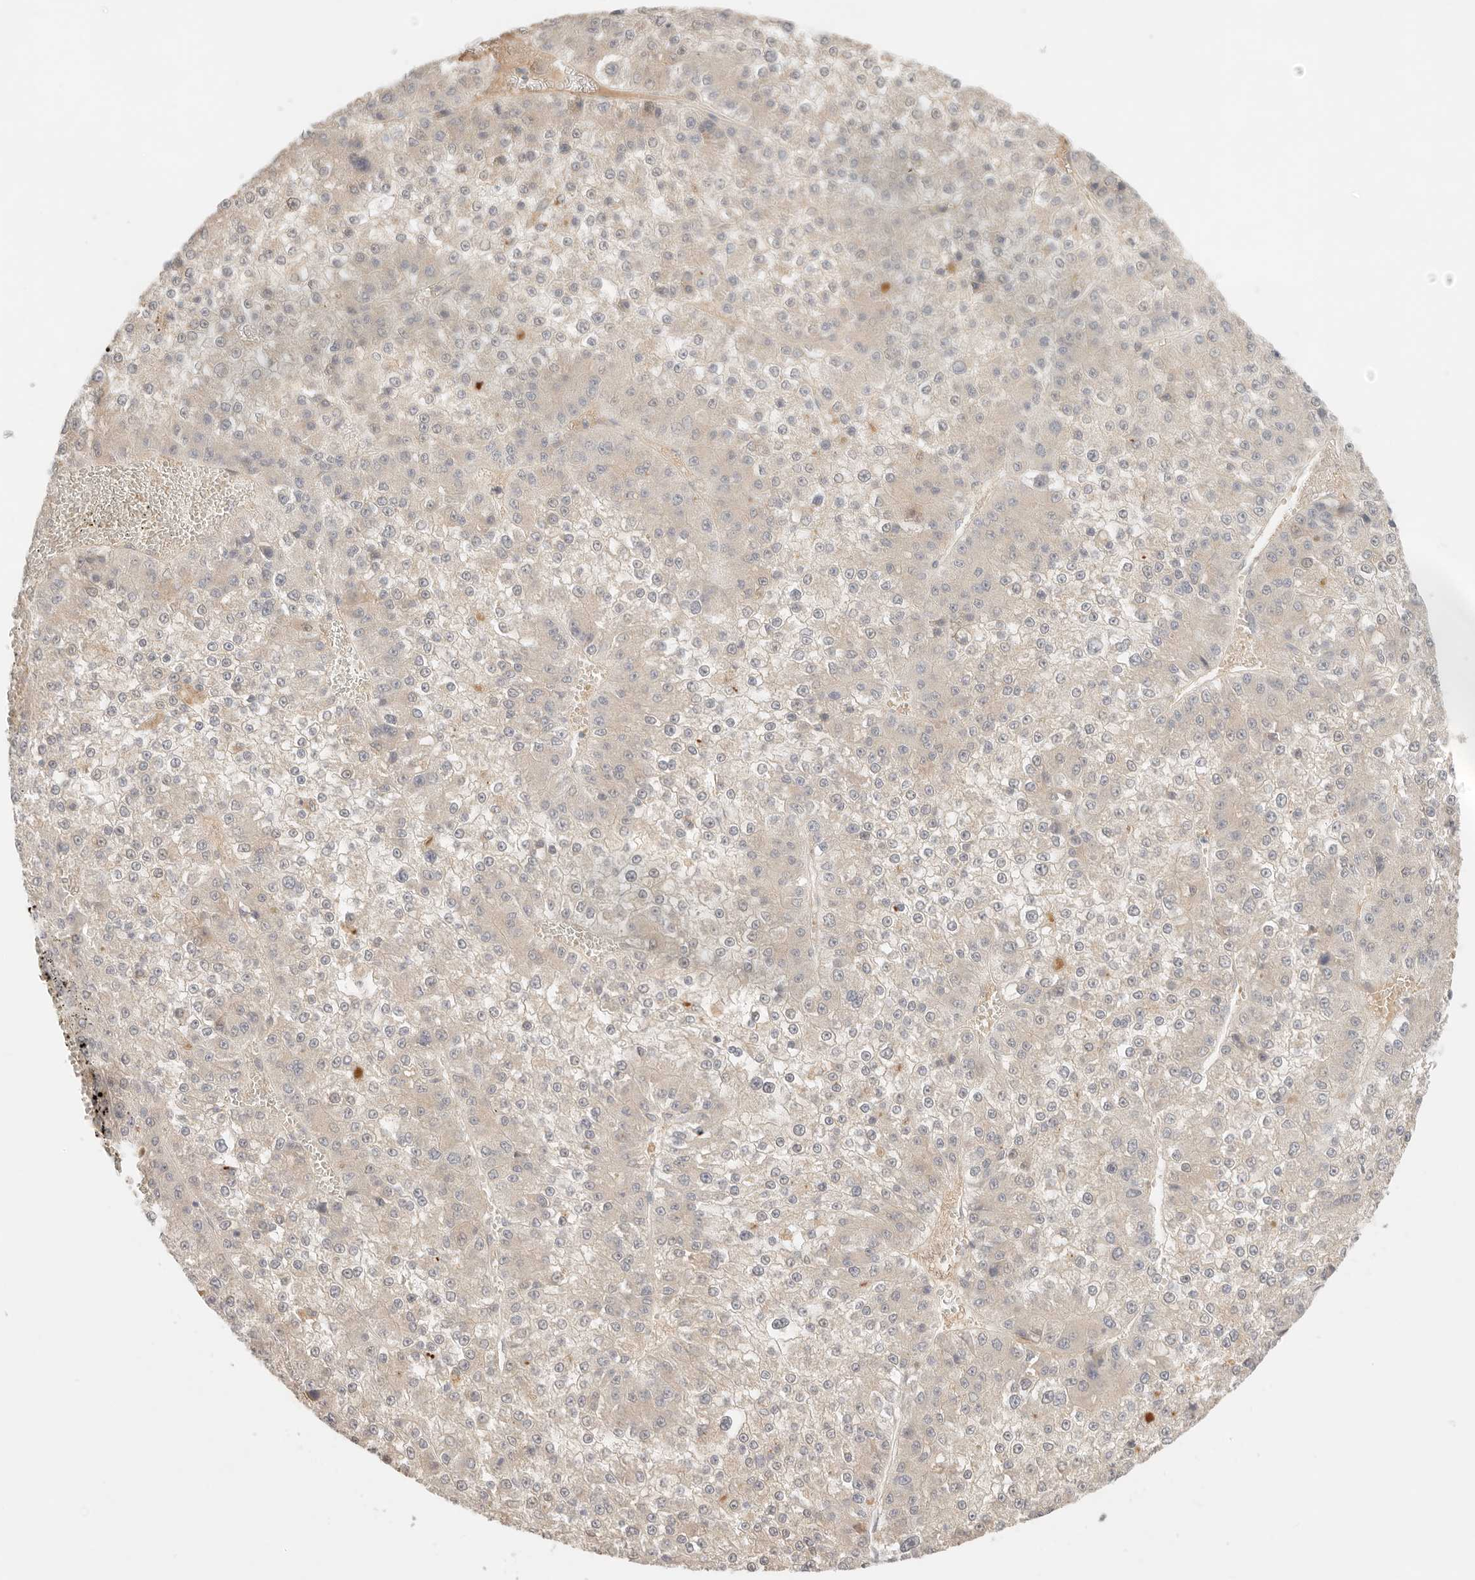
{"staining": {"intensity": "weak", "quantity": ">75%", "location": "cytoplasmic/membranous"}, "tissue": "liver cancer", "cell_type": "Tumor cells", "image_type": "cancer", "snomed": [{"axis": "morphology", "description": "Carcinoma, Hepatocellular, NOS"}, {"axis": "topography", "description": "Liver"}], "caption": "A micrograph of human liver cancer (hepatocellular carcinoma) stained for a protein reveals weak cytoplasmic/membranous brown staining in tumor cells. The staining is performed using DAB brown chromogen to label protein expression. The nuclei are counter-stained blue using hematoxylin.", "gene": "SPHK1", "patient": {"sex": "female", "age": 73}}